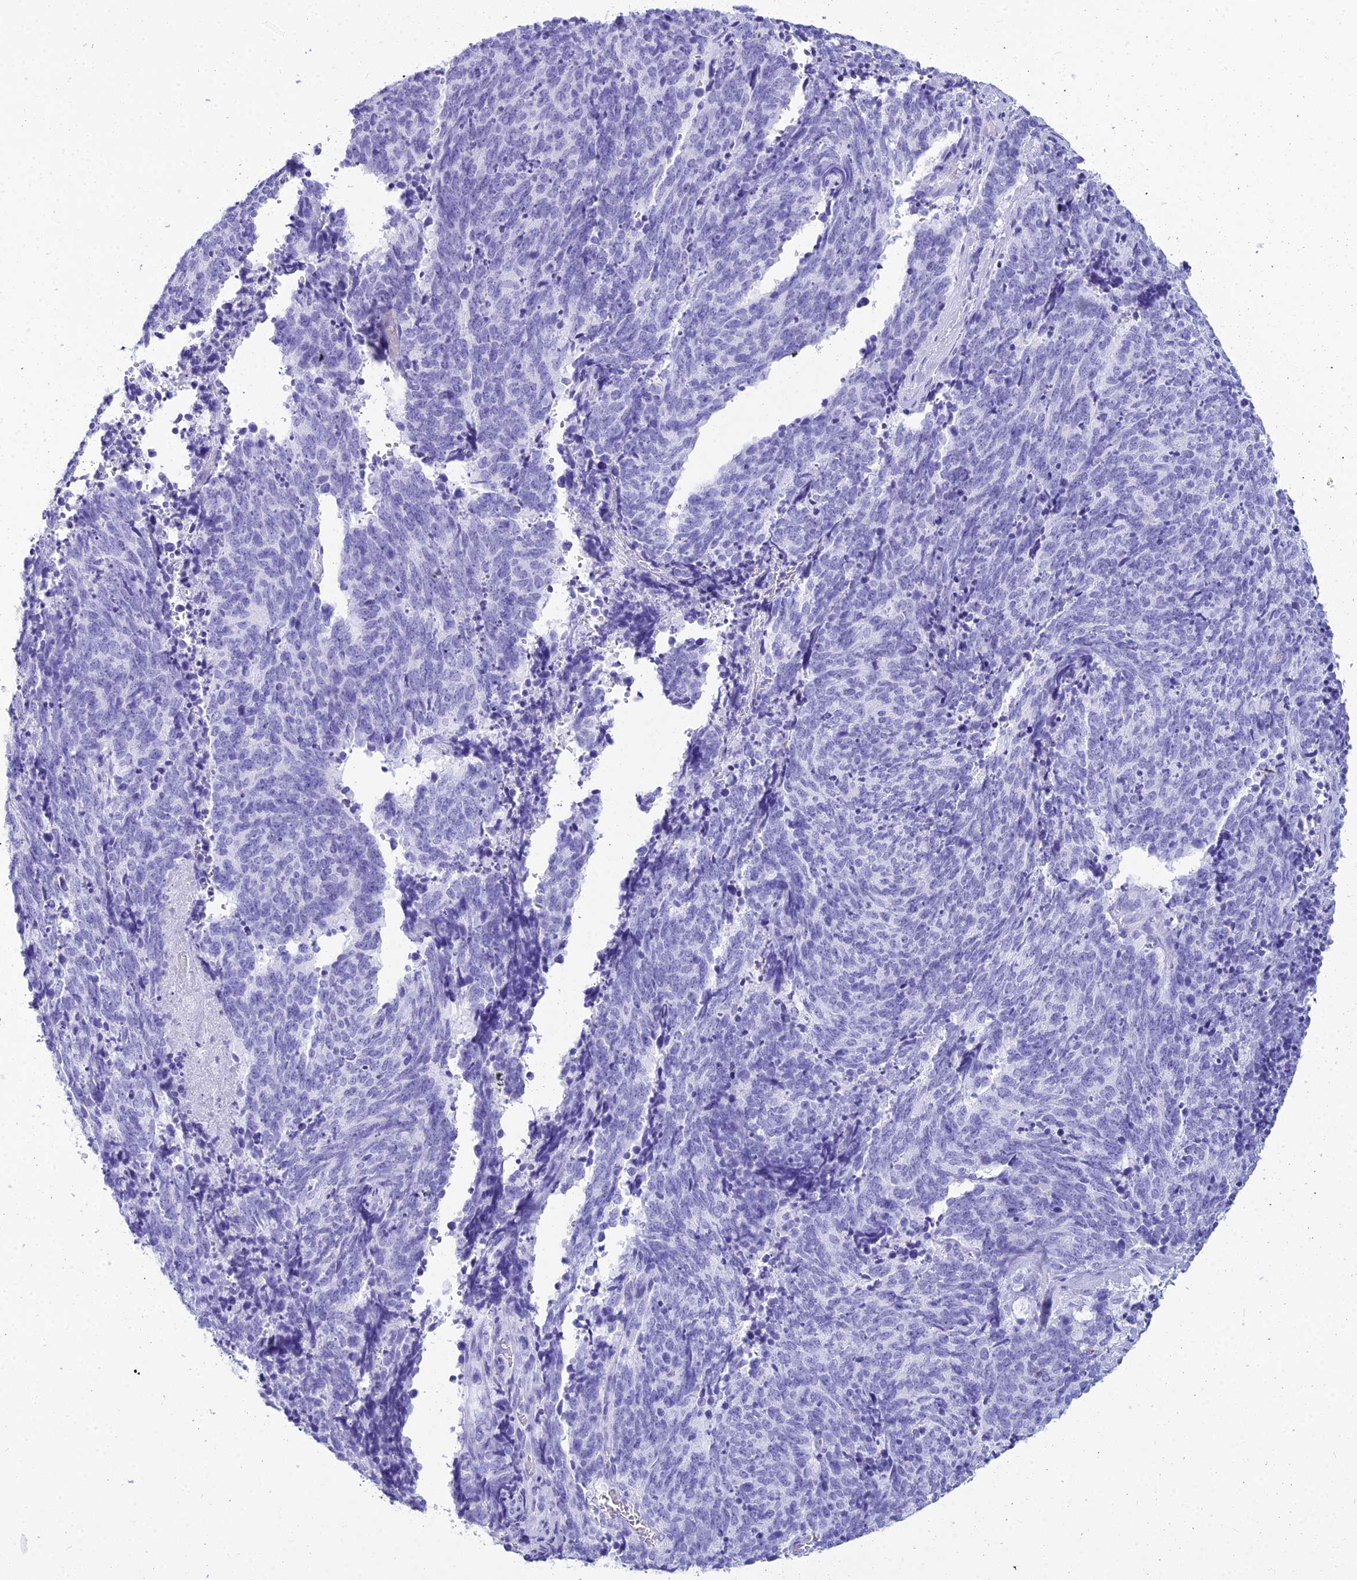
{"staining": {"intensity": "negative", "quantity": "none", "location": "none"}, "tissue": "cervical cancer", "cell_type": "Tumor cells", "image_type": "cancer", "snomed": [{"axis": "morphology", "description": "Squamous cell carcinoma, NOS"}, {"axis": "topography", "description": "Cervix"}], "caption": "An immunohistochemistry (IHC) histopathology image of cervical squamous cell carcinoma is shown. There is no staining in tumor cells of cervical squamous cell carcinoma.", "gene": "ZNF442", "patient": {"sex": "female", "age": 29}}